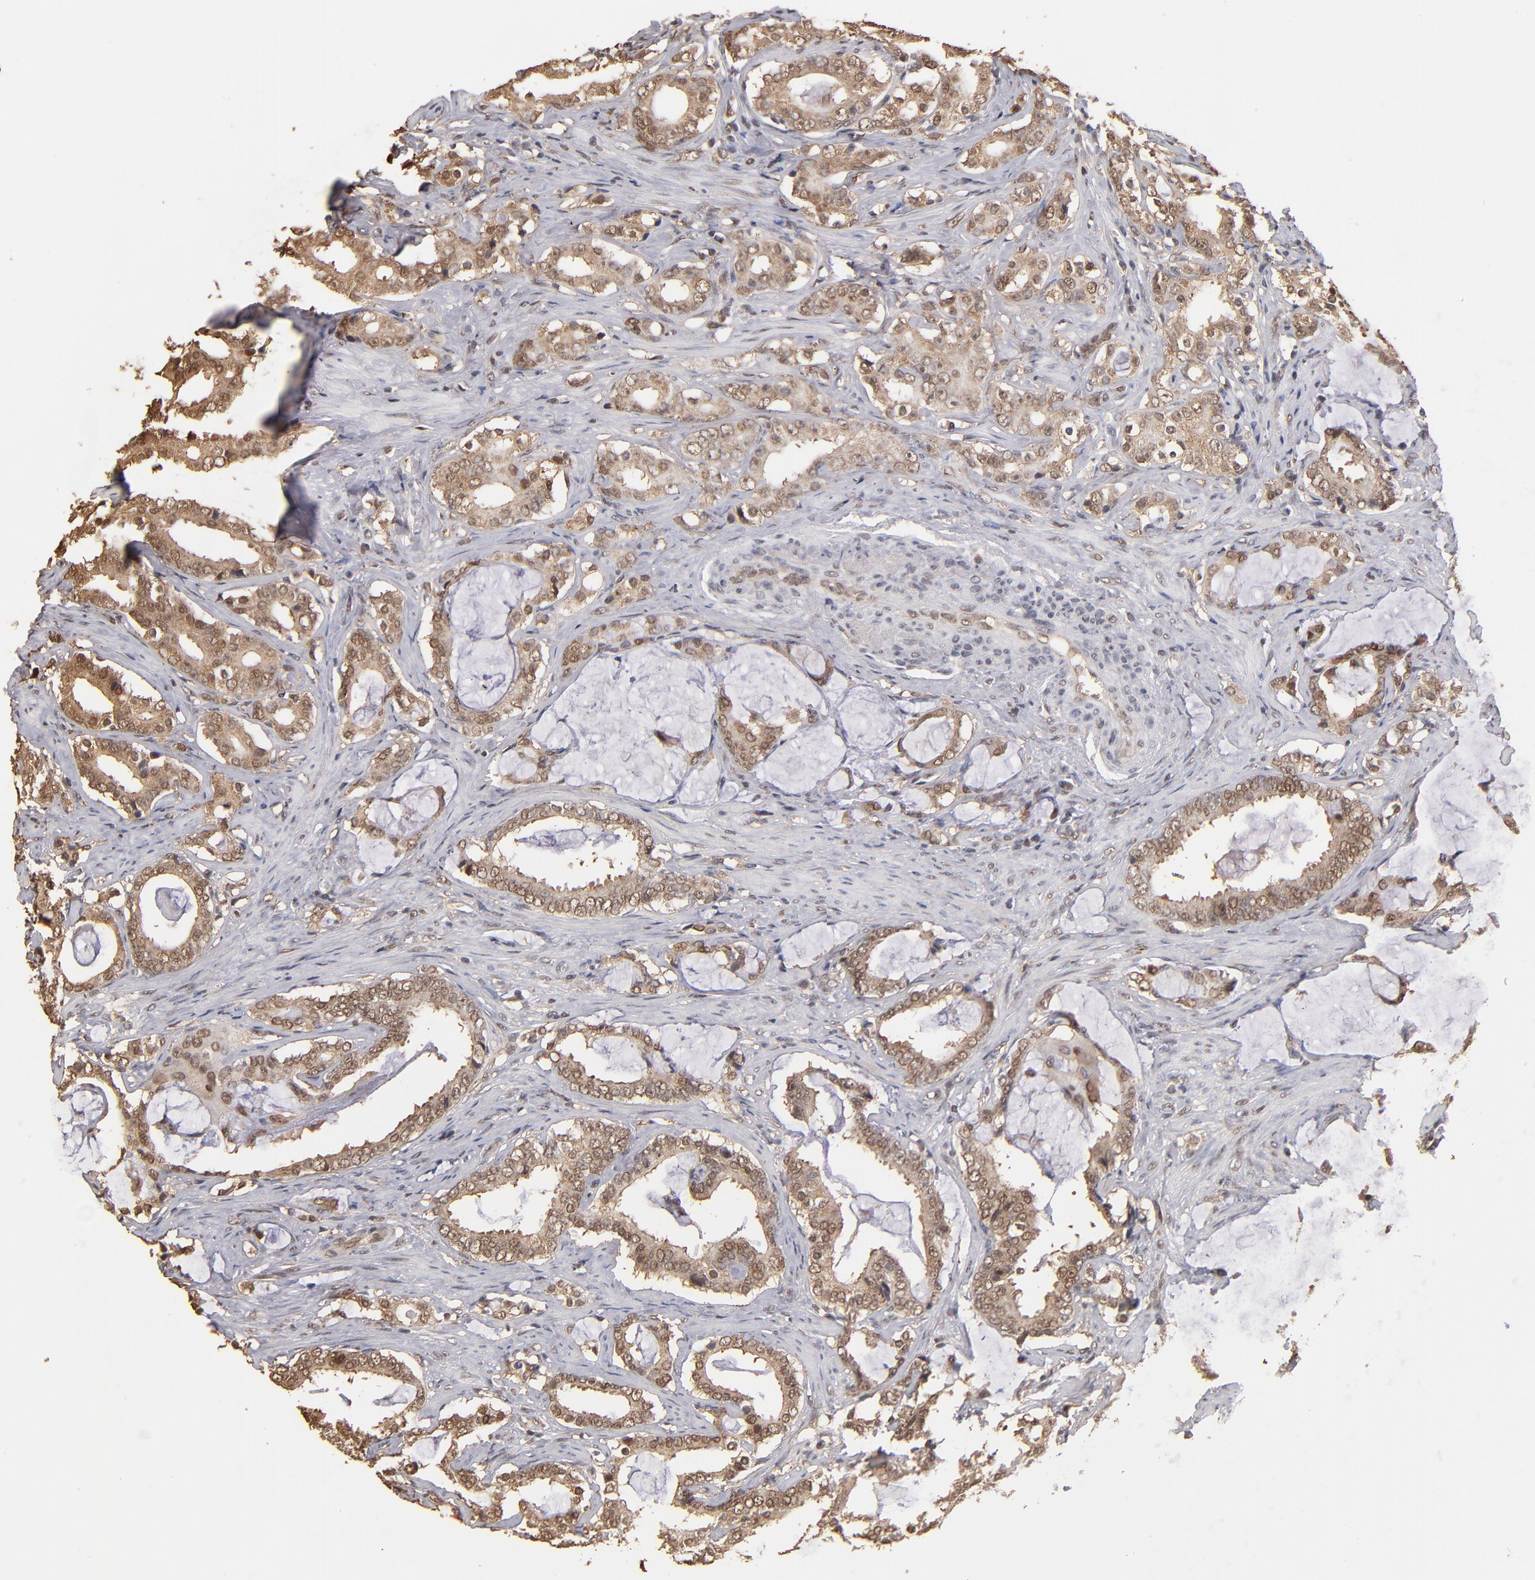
{"staining": {"intensity": "weak", "quantity": ">75%", "location": "cytoplasmic/membranous,nuclear"}, "tissue": "prostate cancer", "cell_type": "Tumor cells", "image_type": "cancer", "snomed": [{"axis": "morphology", "description": "Adenocarcinoma, Low grade"}, {"axis": "topography", "description": "Prostate"}], "caption": "A low amount of weak cytoplasmic/membranous and nuclear expression is seen in about >75% of tumor cells in prostate cancer (adenocarcinoma (low-grade)) tissue.", "gene": "EAPP", "patient": {"sex": "male", "age": 59}}